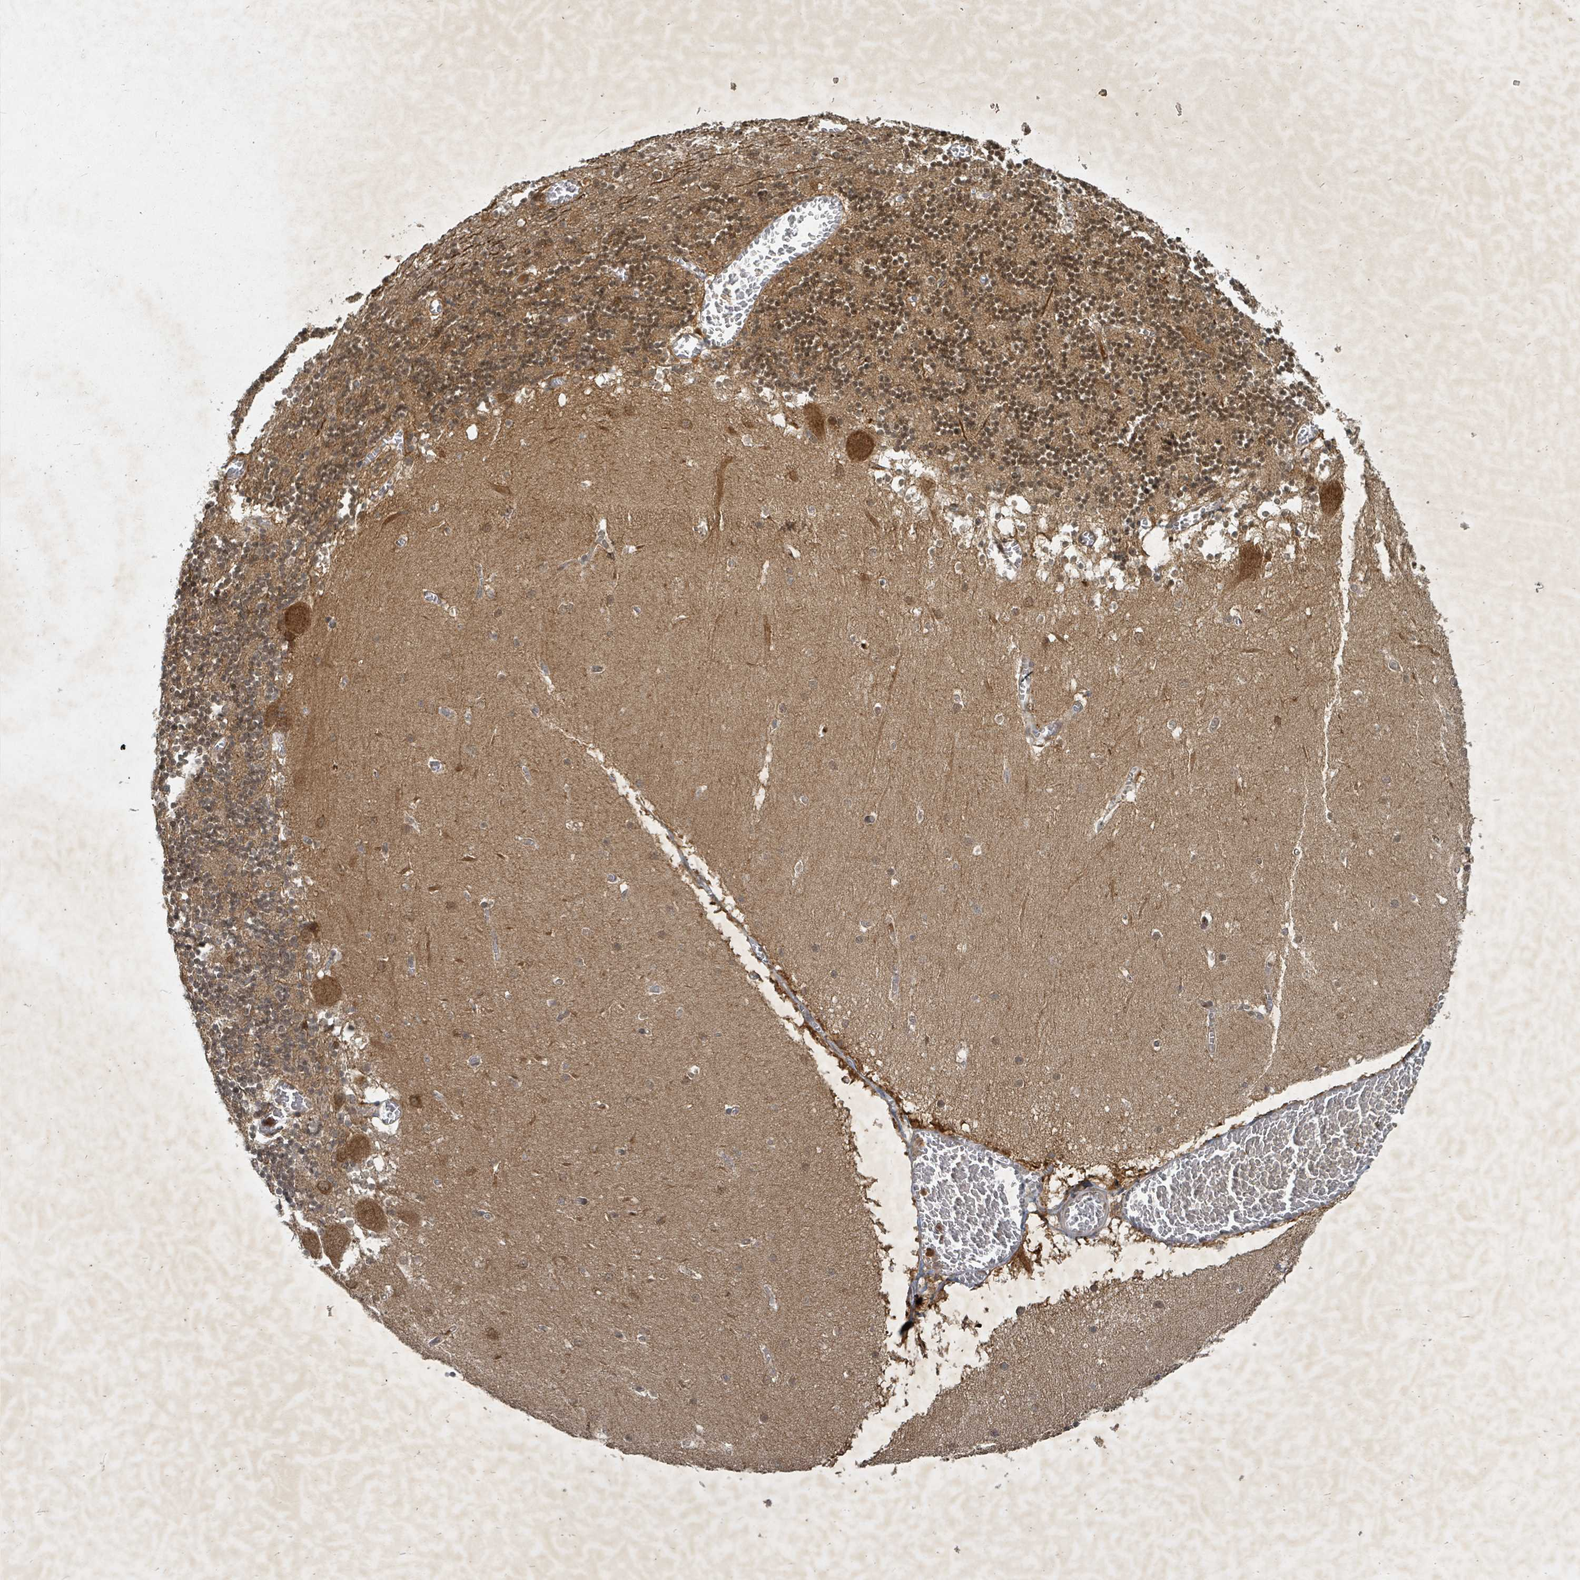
{"staining": {"intensity": "moderate", "quantity": "25%-75%", "location": "cytoplasmic/membranous,nuclear"}, "tissue": "cerebellum", "cell_type": "Cells in granular layer", "image_type": "normal", "snomed": [{"axis": "morphology", "description": "Normal tissue, NOS"}, {"axis": "topography", "description": "Cerebellum"}], "caption": "DAB (3,3'-diaminobenzidine) immunohistochemical staining of normal cerebellum displays moderate cytoplasmic/membranous,nuclear protein staining in approximately 25%-75% of cells in granular layer. Using DAB (3,3'-diaminobenzidine) (brown) and hematoxylin (blue) stains, captured at high magnification using brightfield microscopy.", "gene": "KDM4E", "patient": {"sex": "female", "age": 28}}